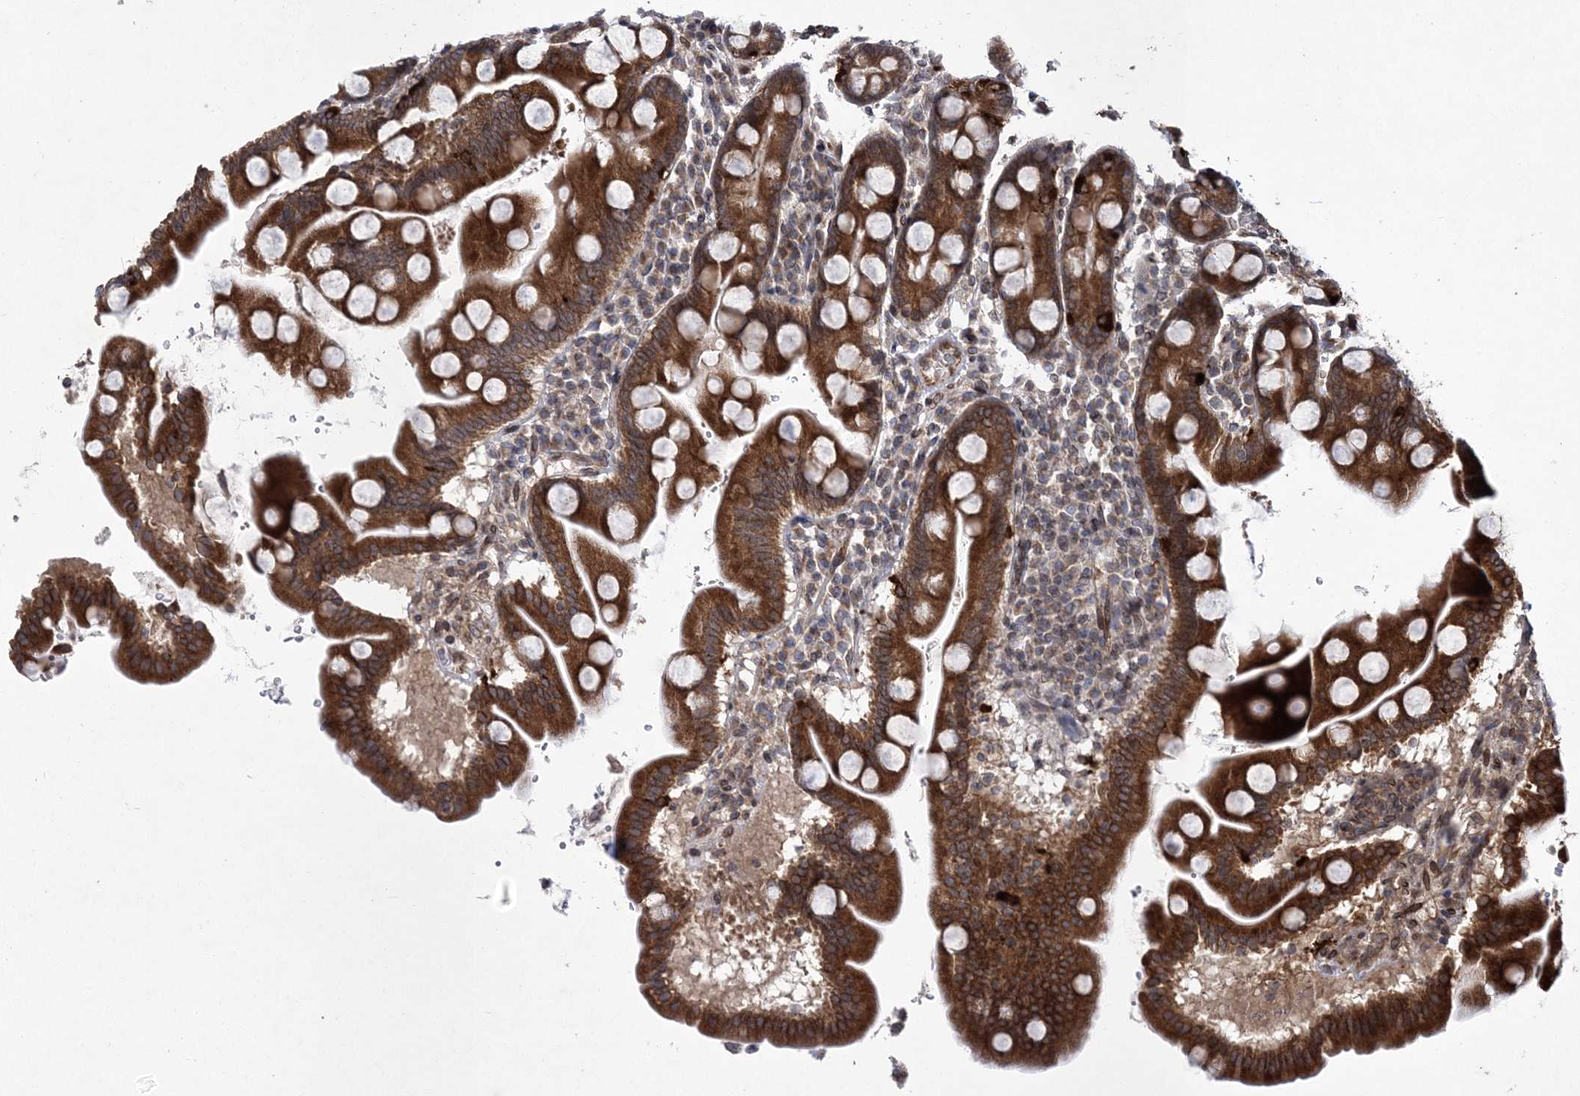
{"staining": {"intensity": "strong", "quantity": ">75%", "location": "cytoplasmic/membranous"}, "tissue": "duodenum", "cell_type": "Glandular cells", "image_type": "normal", "snomed": [{"axis": "morphology", "description": "Normal tissue, NOS"}, {"axis": "topography", "description": "Duodenum"}], "caption": "Immunohistochemistry (IHC) (DAB) staining of benign human duodenum exhibits strong cytoplasmic/membranous protein positivity in approximately >75% of glandular cells. Using DAB (3,3'-diaminobenzidine) (brown) and hematoxylin (blue) stains, captured at high magnification using brightfield microscopy.", "gene": "DNAJC27", "patient": {"sex": "male", "age": 50}}